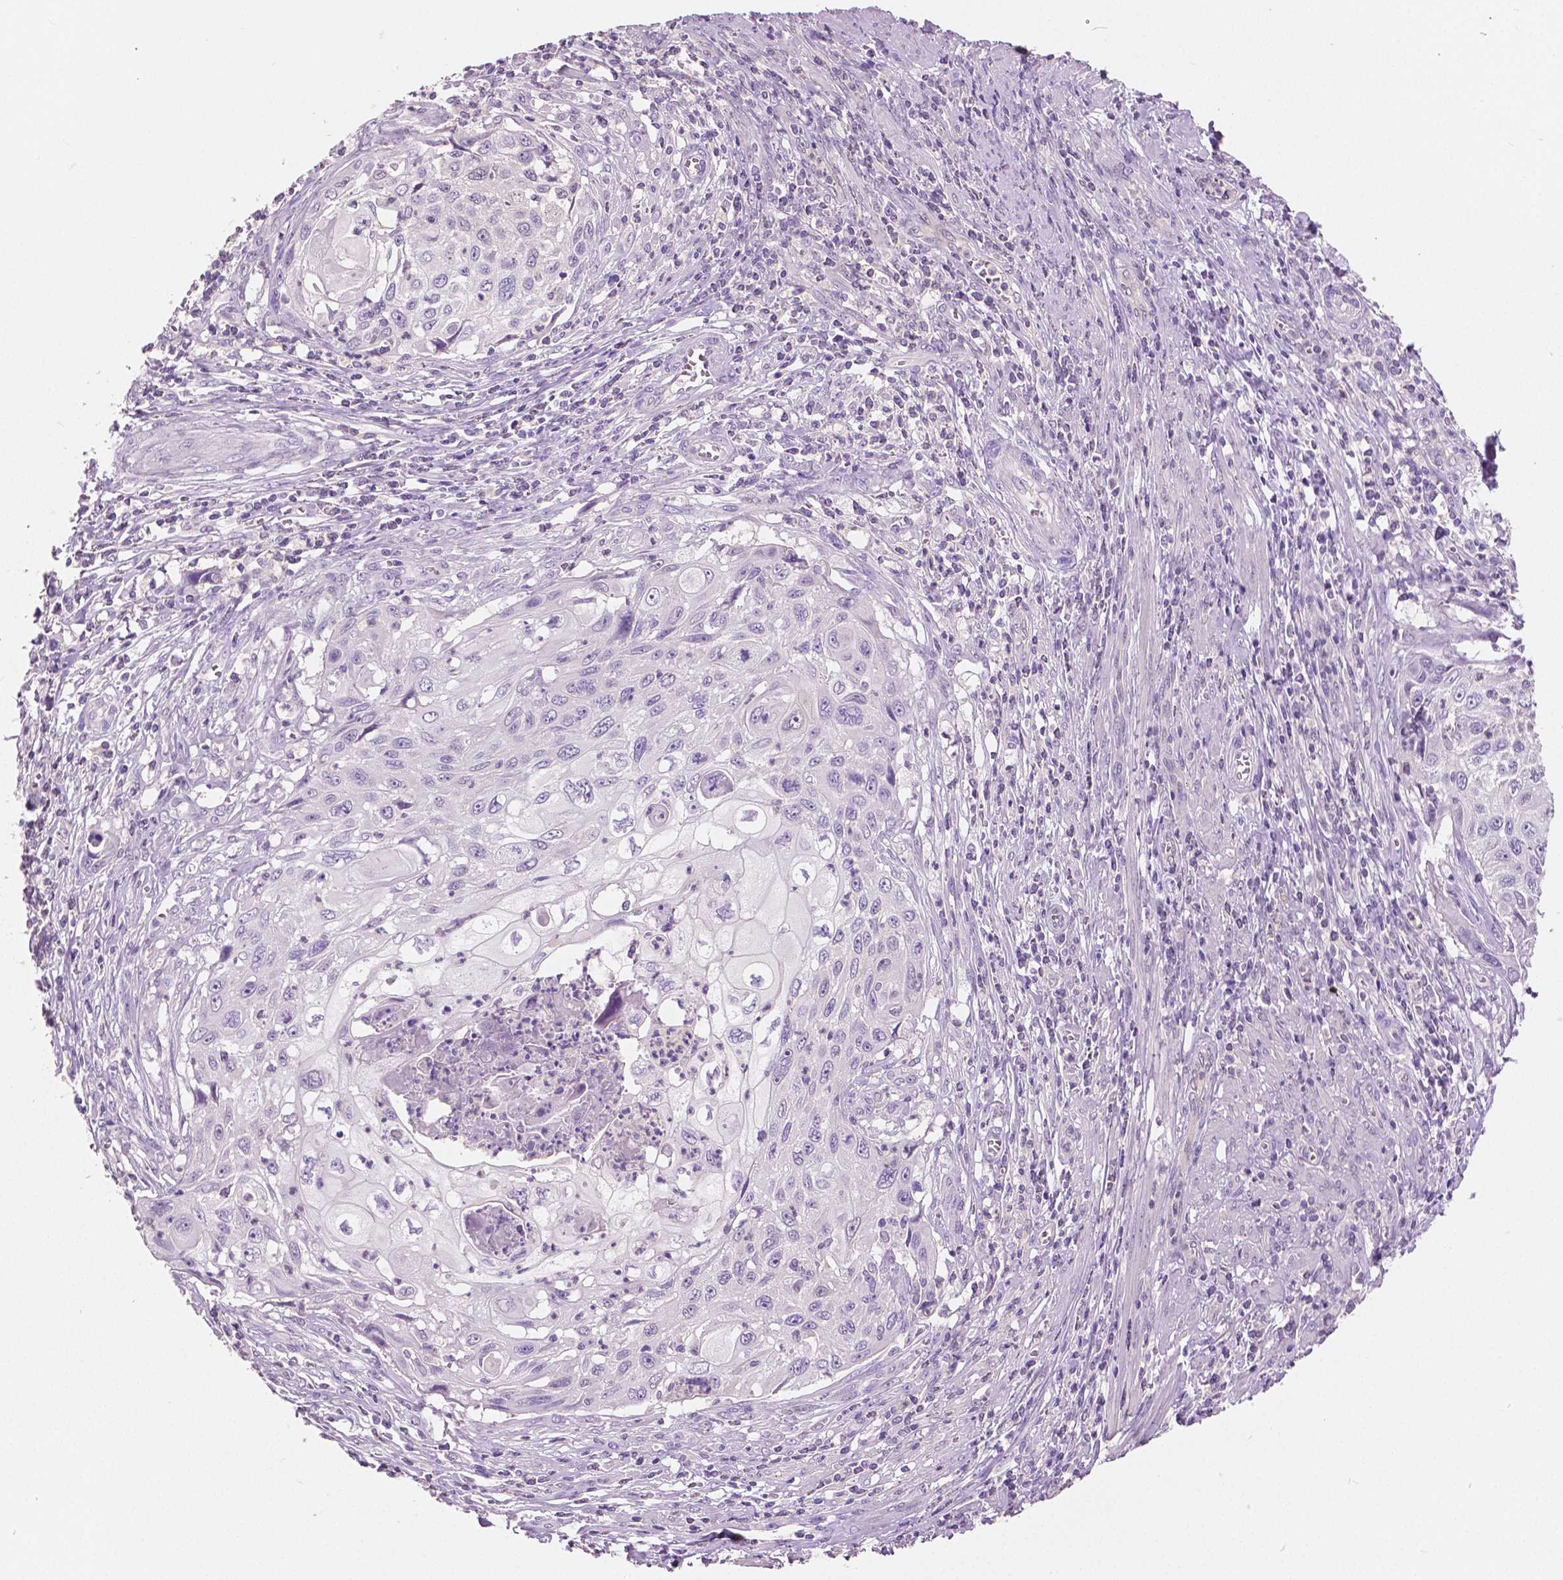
{"staining": {"intensity": "negative", "quantity": "none", "location": "none"}, "tissue": "cervical cancer", "cell_type": "Tumor cells", "image_type": "cancer", "snomed": [{"axis": "morphology", "description": "Squamous cell carcinoma, NOS"}, {"axis": "topography", "description": "Cervix"}], "caption": "Tumor cells are negative for brown protein staining in cervical cancer (squamous cell carcinoma).", "gene": "TKFC", "patient": {"sex": "female", "age": 70}}